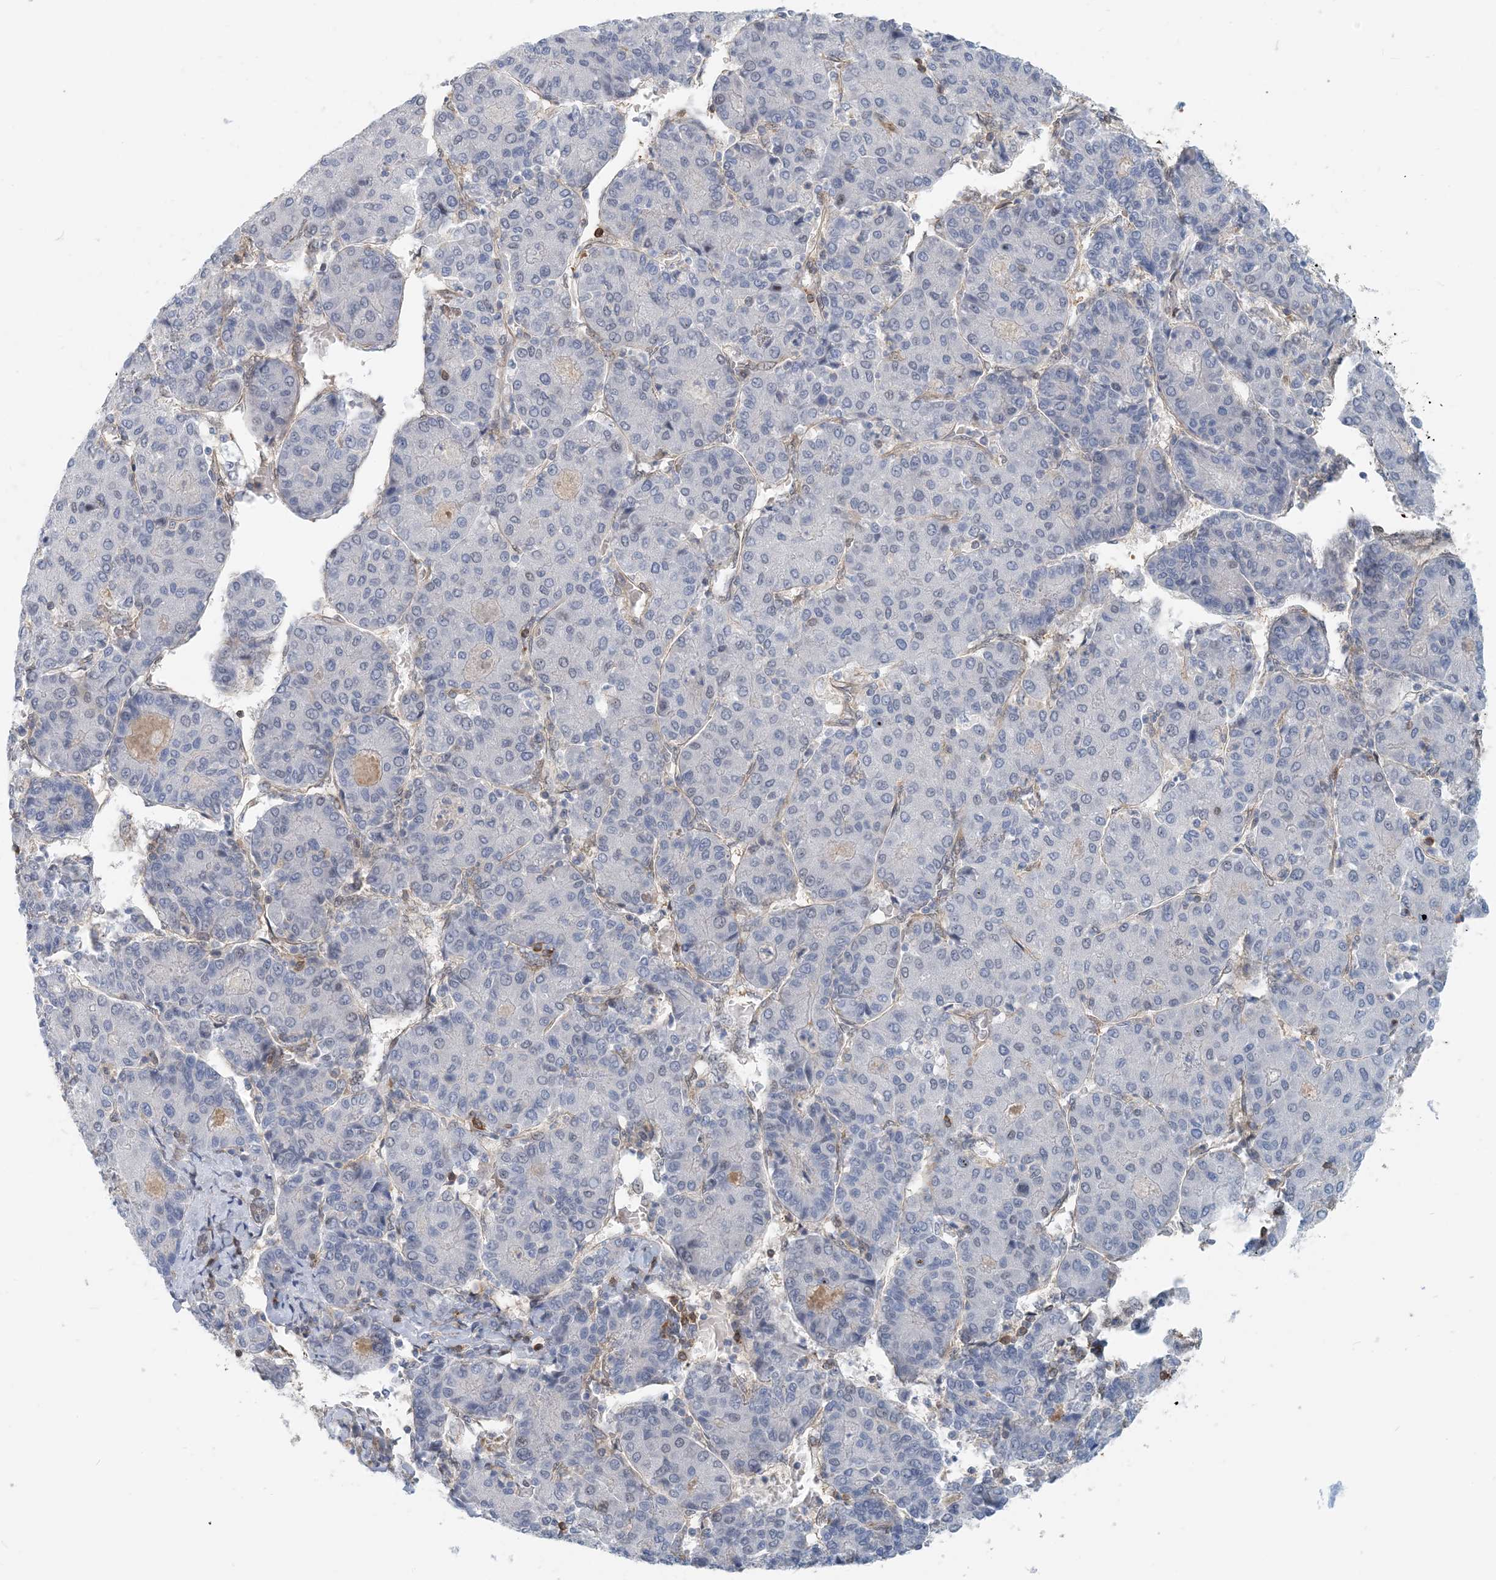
{"staining": {"intensity": "negative", "quantity": "none", "location": "none"}, "tissue": "liver cancer", "cell_type": "Tumor cells", "image_type": "cancer", "snomed": [{"axis": "morphology", "description": "Carcinoma, Hepatocellular, NOS"}, {"axis": "topography", "description": "Liver"}], "caption": "High power microscopy image of an IHC photomicrograph of liver cancer, revealing no significant expression in tumor cells.", "gene": "ZC3H12A", "patient": {"sex": "male", "age": 65}}